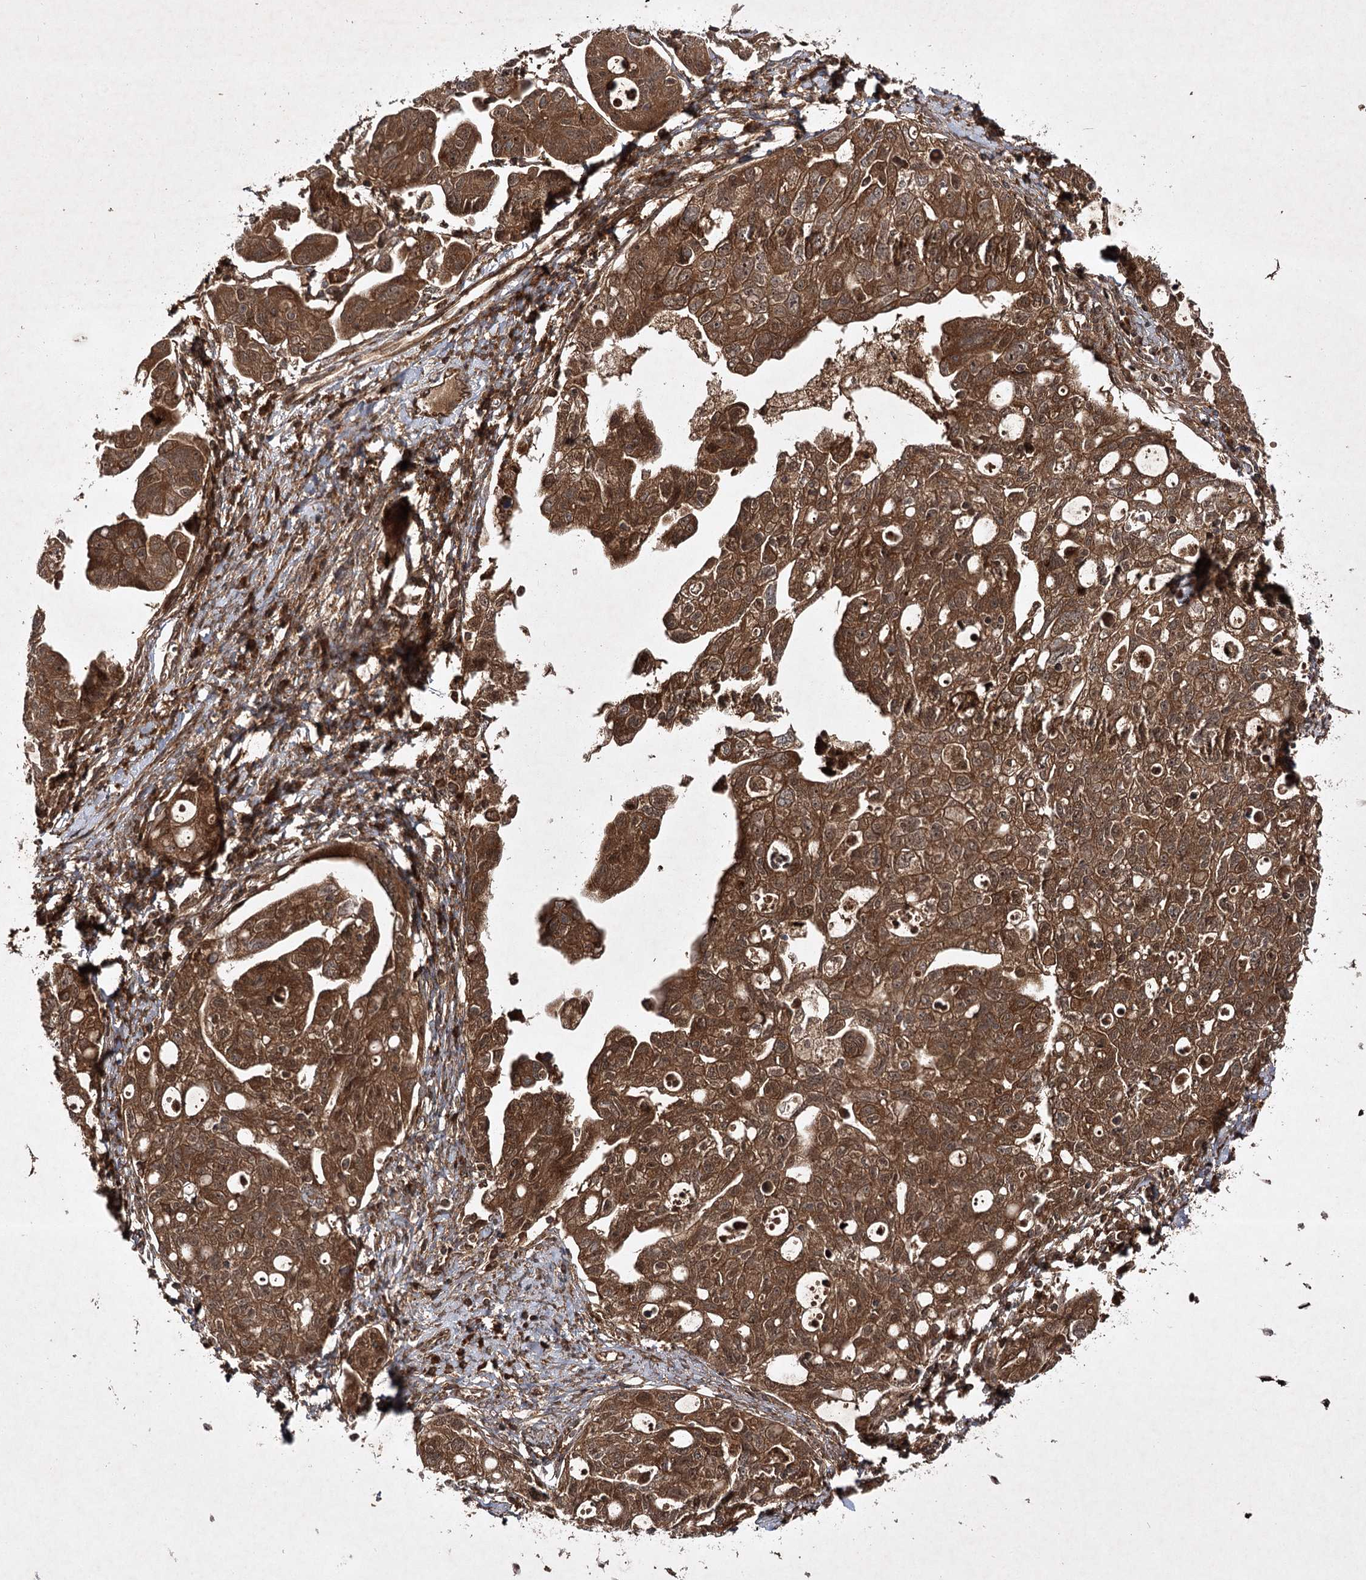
{"staining": {"intensity": "strong", "quantity": ">75%", "location": "cytoplasmic/membranous"}, "tissue": "ovarian cancer", "cell_type": "Tumor cells", "image_type": "cancer", "snomed": [{"axis": "morphology", "description": "Carcinoma, NOS"}, {"axis": "morphology", "description": "Cystadenocarcinoma, serous, NOS"}, {"axis": "topography", "description": "Ovary"}], "caption": "This micrograph exhibits immunohistochemistry (IHC) staining of human serous cystadenocarcinoma (ovarian), with high strong cytoplasmic/membranous staining in approximately >75% of tumor cells.", "gene": "DNAJC13", "patient": {"sex": "female", "age": 69}}